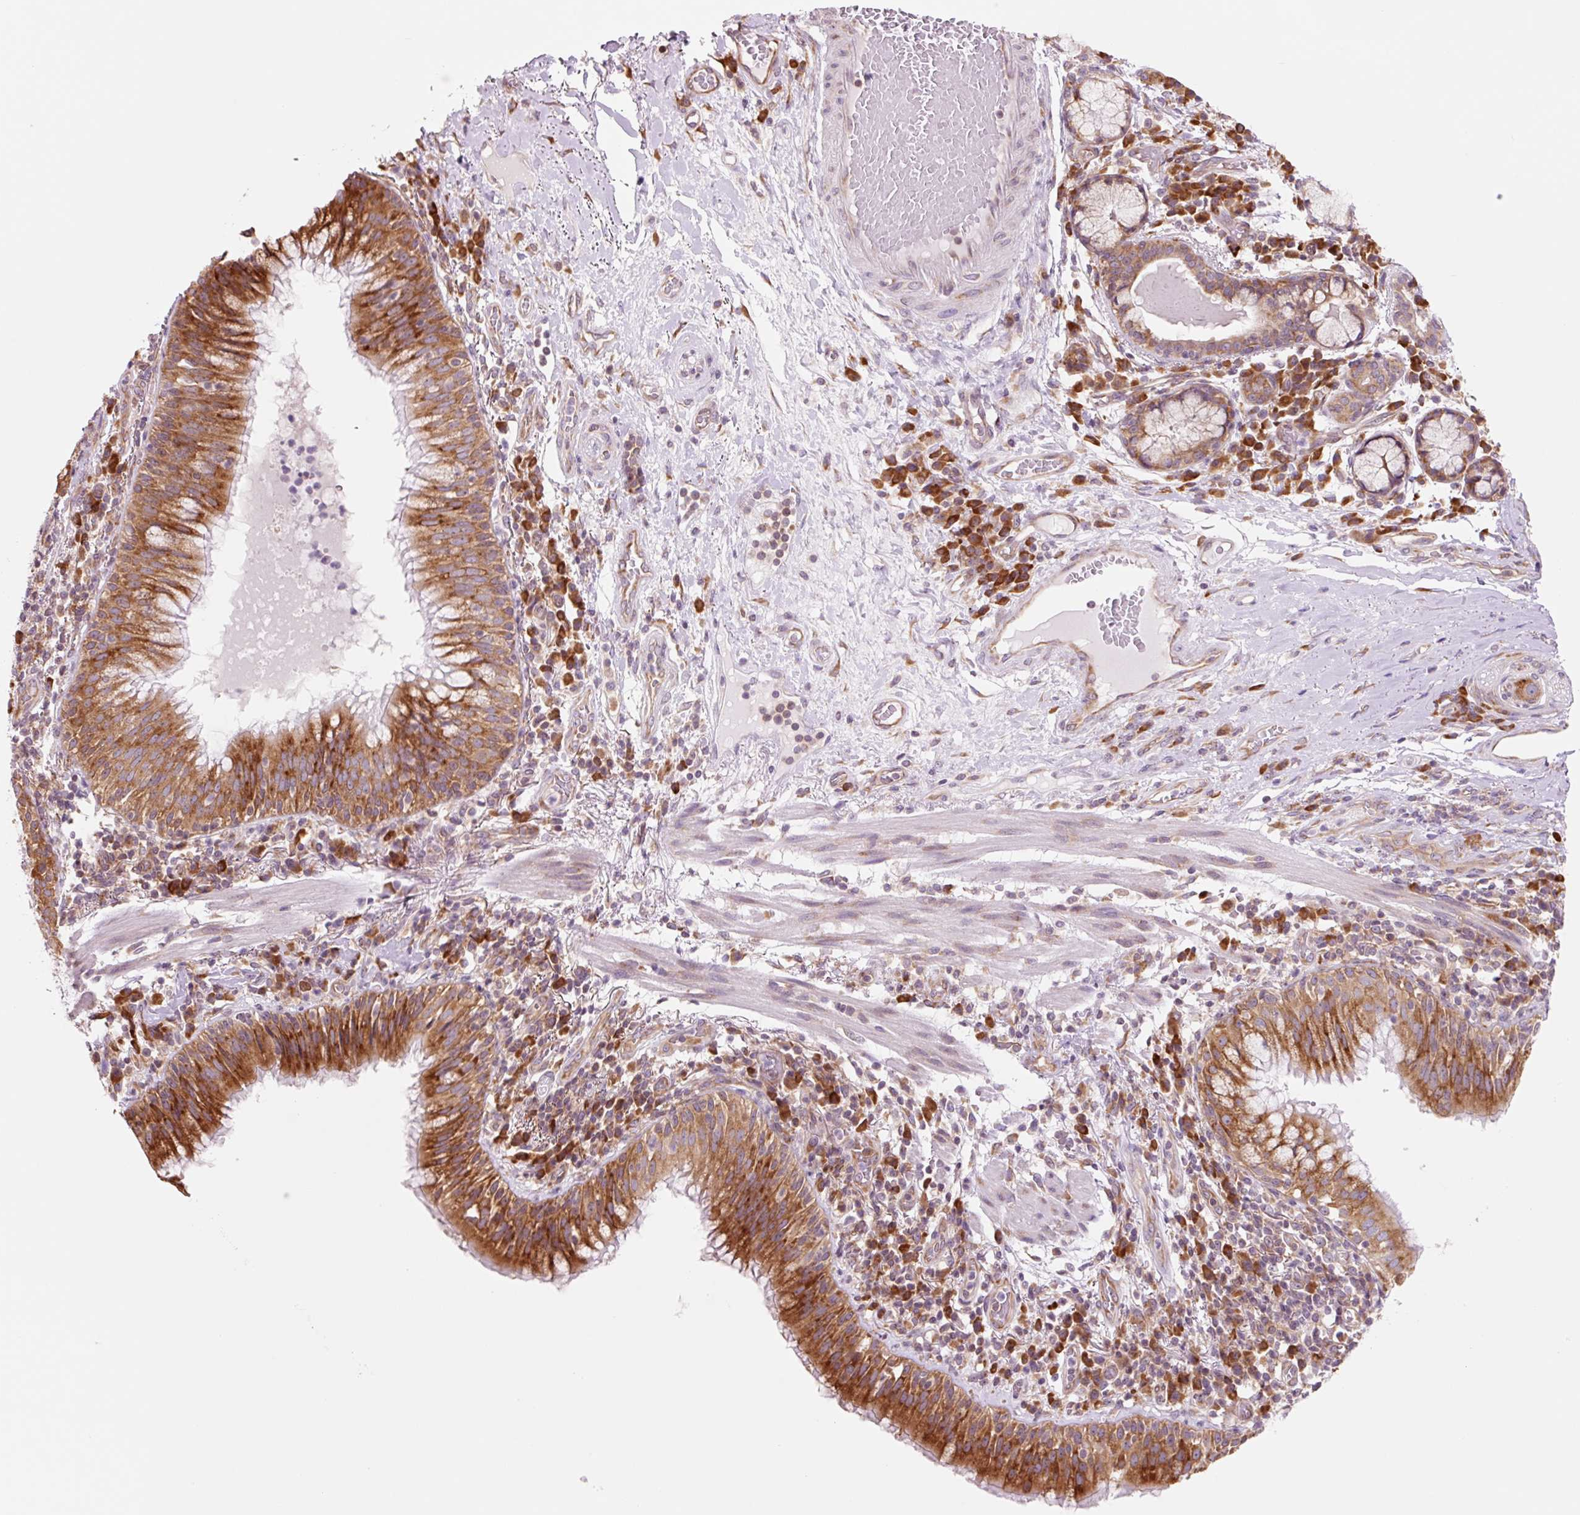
{"staining": {"intensity": "strong", "quantity": ">75%", "location": "cytoplasmic/membranous"}, "tissue": "bronchus", "cell_type": "Respiratory epithelial cells", "image_type": "normal", "snomed": [{"axis": "morphology", "description": "Normal tissue, NOS"}, {"axis": "topography", "description": "Cartilage tissue"}, {"axis": "topography", "description": "Bronchus"}], "caption": "Benign bronchus reveals strong cytoplasmic/membranous expression in about >75% of respiratory epithelial cells, visualized by immunohistochemistry. (IHC, brightfield microscopy, high magnification).", "gene": "RPL41", "patient": {"sex": "male", "age": 56}}